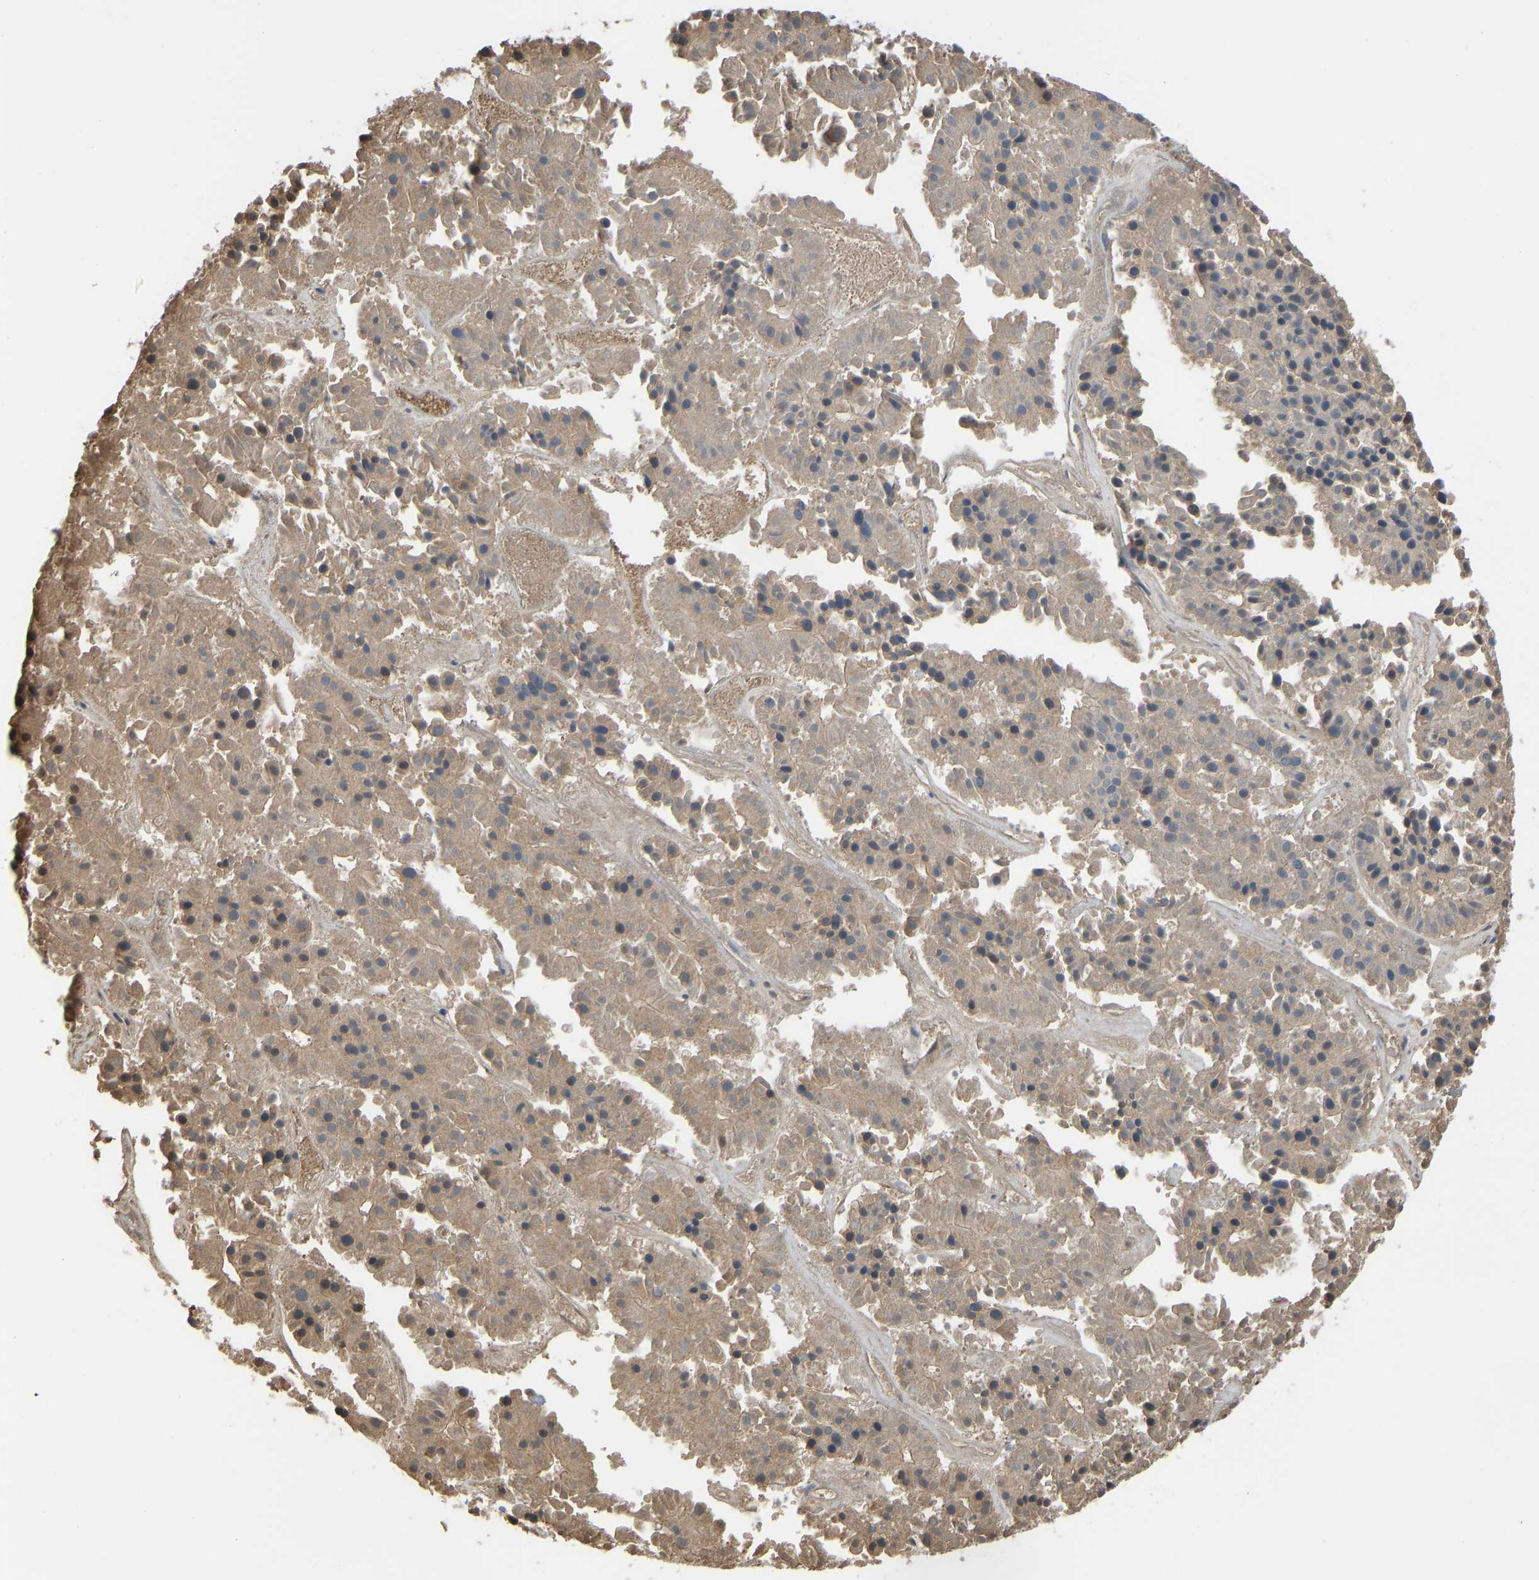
{"staining": {"intensity": "weak", "quantity": ">75%", "location": "cytoplasmic/membranous"}, "tissue": "pancreatic cancer", "cell_type": "Tumor cells", "image_type": "cancer", "snomed": [{"axis": "morphology", "description": "Adenocarcinoma, NOS"}, {"axis": "topography", "description": "Pancreas"}], "caption": "High-magnification brightfield microscopy of adenocarcinoma (pancreatic) stained with DAB (brown) and counterstained with hematoxylin (blue). tumor cells exhibit weak cytoplasmic/membranous staining is seen in approximately>75% of cells. Nuclei are stained in blue.", "gene": "HSPG2", "patient": {"sex": "male", "age": 50}}